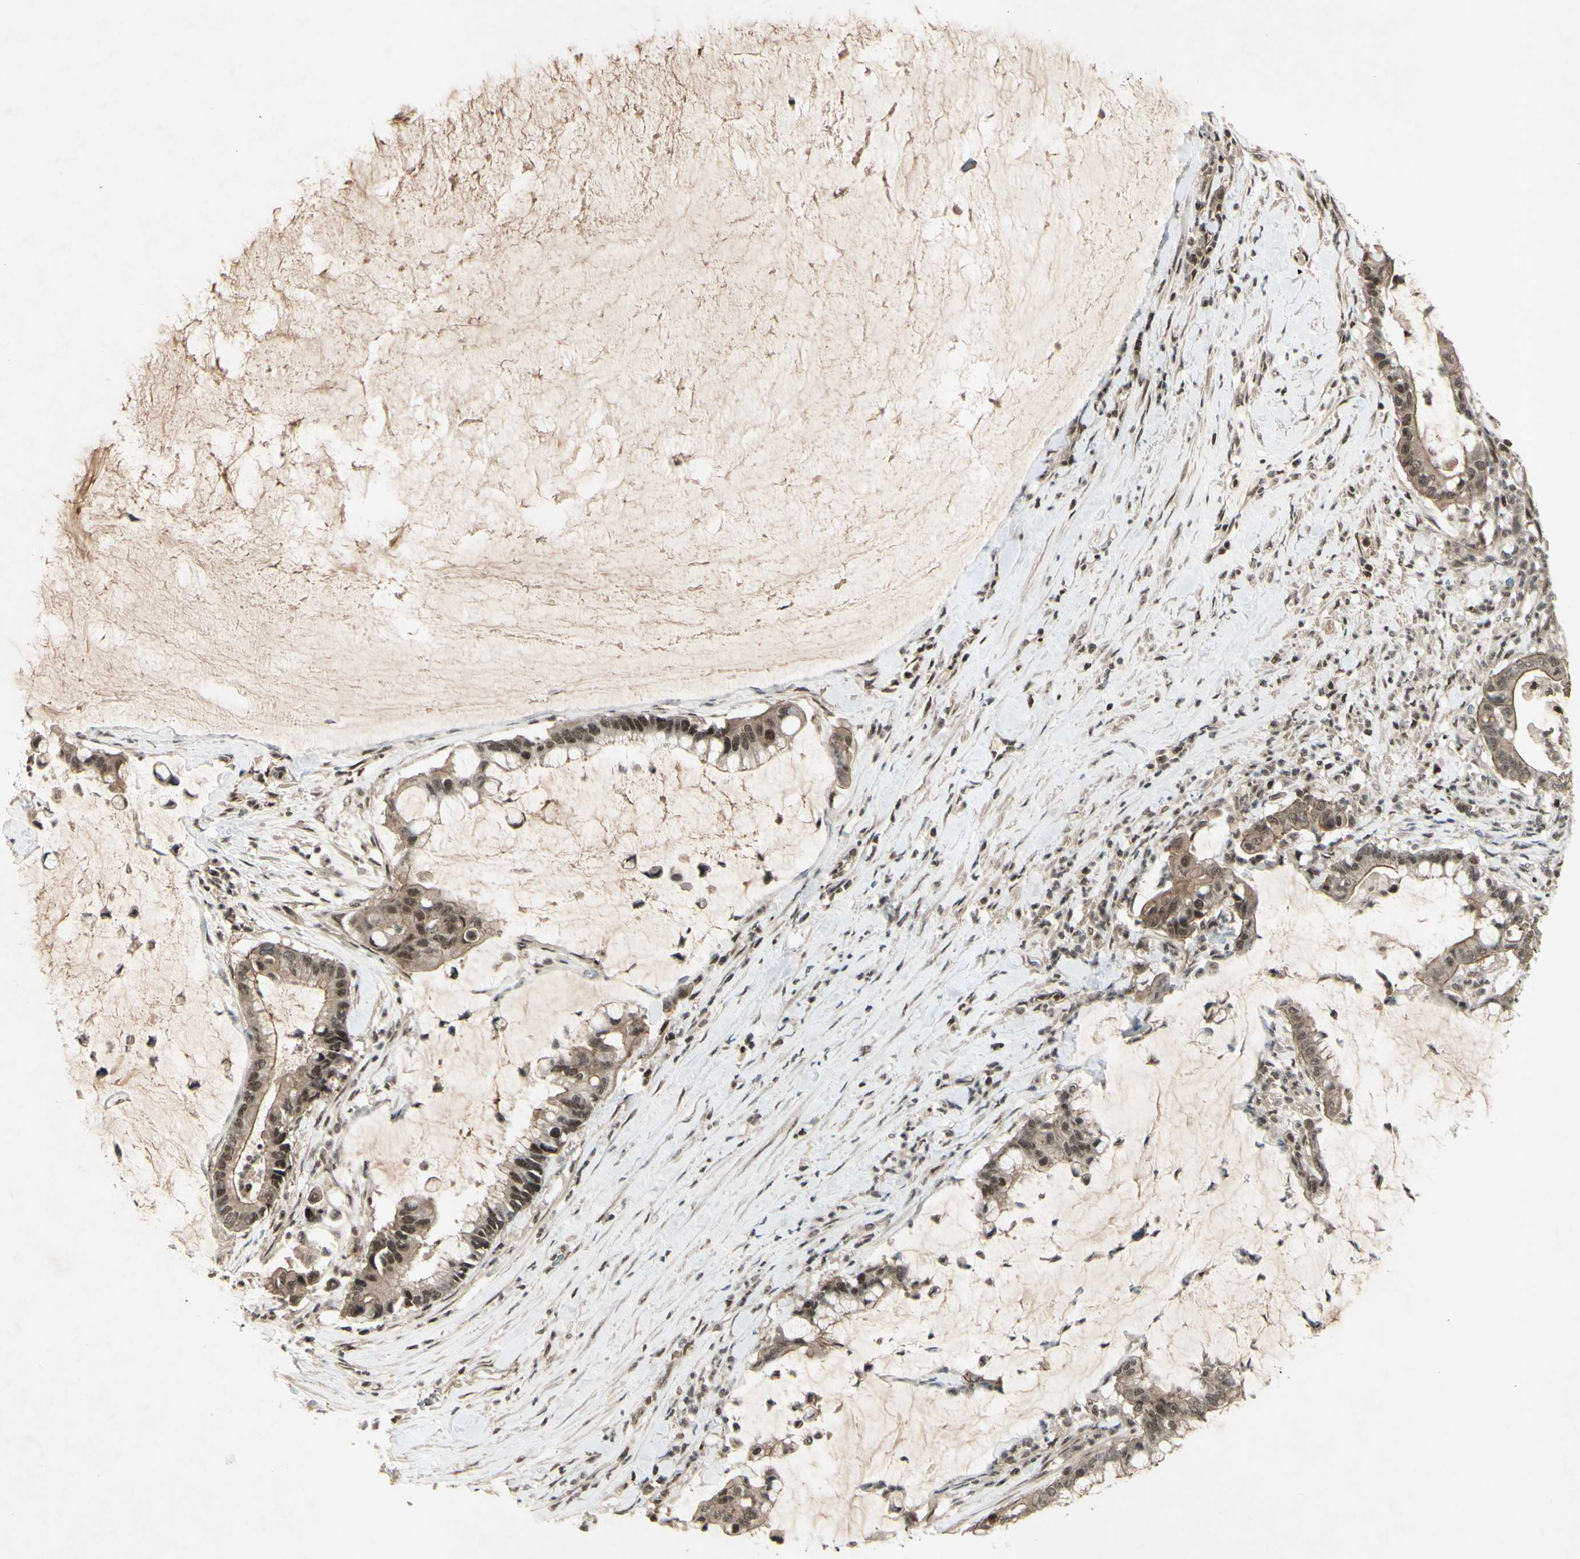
{"staining": {"intensity": "moderate", "quantity": ">75%", "location": "nuclear"}, "tissue": "pancreatic cancer", "cell_type": "Tumor cells", "image_type": "cancer", "snomed": [{"axis": "morphology", "description": "Adenocarcinoma, NOS"}, {"axis": "topography", "description": "Pancreas"}], "caption": "Immunohistochemical staining of pancreatic cancer (adenocarcinoma) shows medium levels of moderate nuclear protein expression in about >75% of tumor cells.", "gene": "SNW1", "patient": {"sex": "male", "age": 41}}